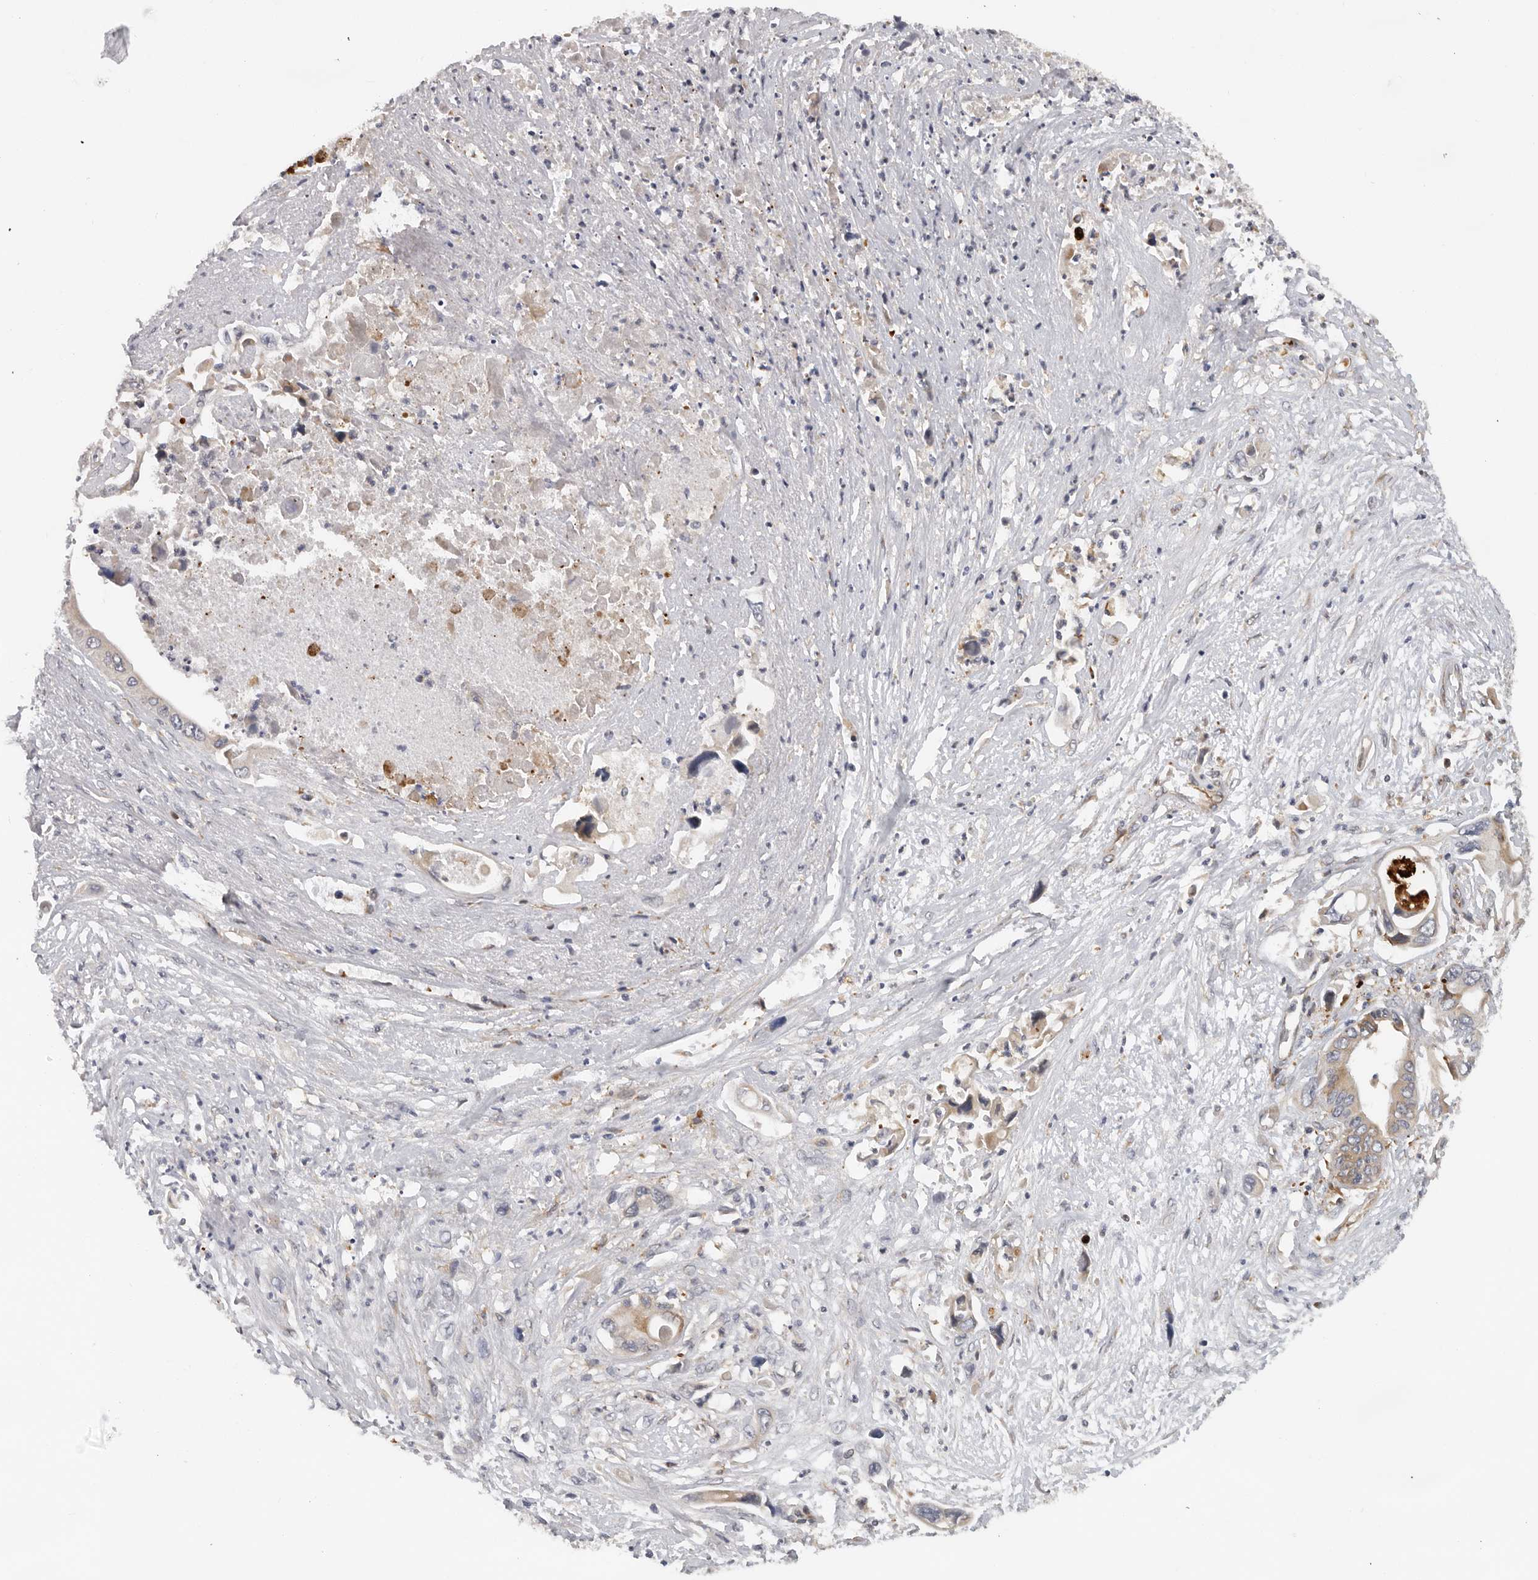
{"staining": {"intensity": "weak", "quantity": "25%-75%", "location": "cytoplasmic/membranous"}, "tissue": "pancreatic cancer", "cell_type": "Tumor cells", "image_type": "cancer", "snomed": [{"axis": "morphology", "description": "Adenocarcinoma, NOS"}, {"axis": "topography", "description": "Pancreas"}], "caption": "Pancreatic adenocarcinoma was stained to show a protein in brown. There is low levels of weak cytoplasmic/membranous expression in approximately 25%-75% of tumor cells. (Stains: DAB in brown, nuclei in blue, Microscopy: brightfield microscopy at high magnification).", "gene": "RNF157", "patient": {"sex": "male", "age": 66}}